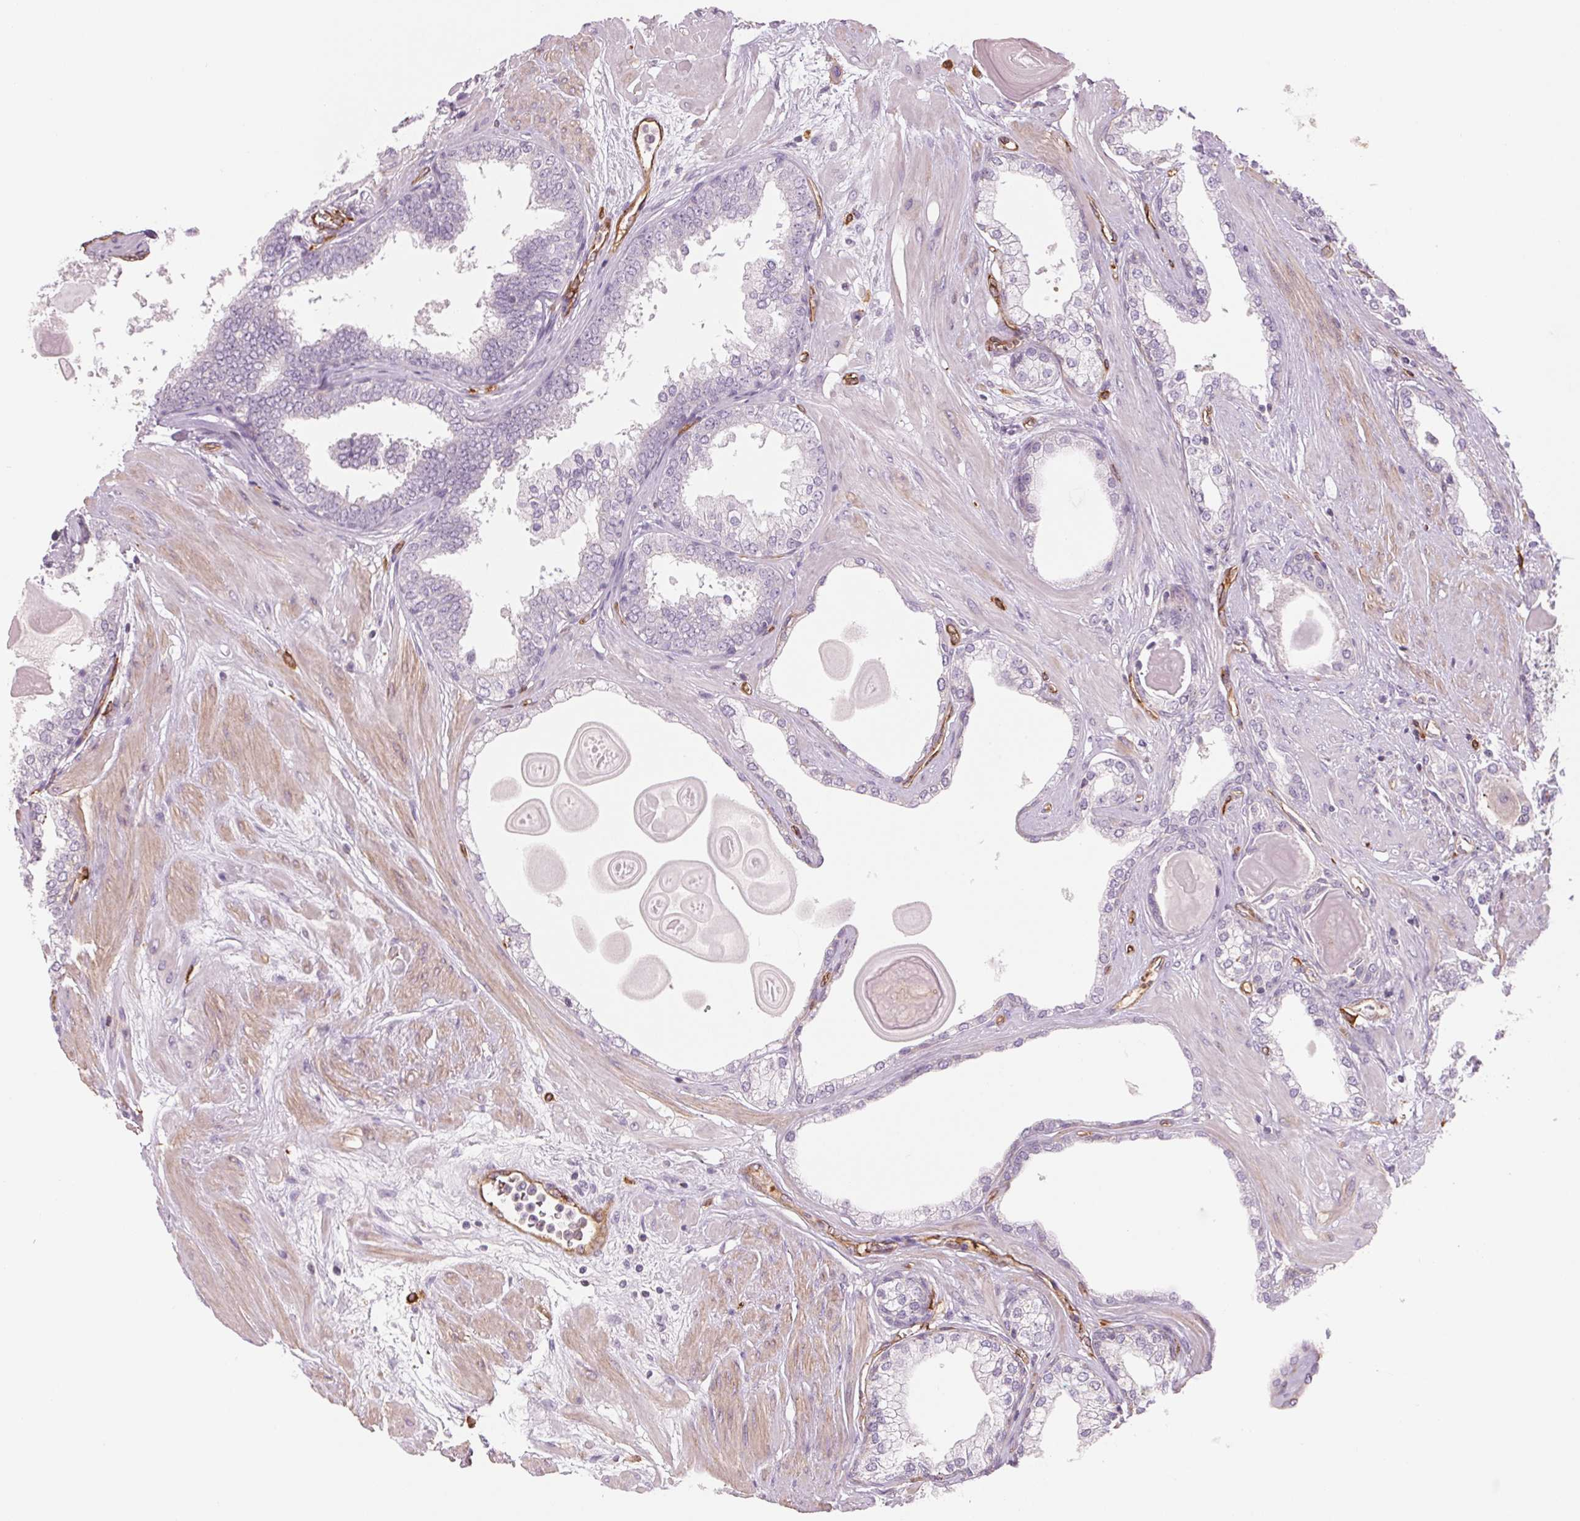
{"staining": {"intensity": "negative", "quantity": "none", "location": "none"}, "tissue": "prostate cancer", "cell_type": "Tumor cells", "image_type": "cancer", "snomed": [{"axis": "morphology", "description": "Adenocarcinoma, Low grade"}, {"axis": "topography", "description": "Prostate"}], "caption": "A micrograph of adenocarcinoma (low-grade) (prostate) stained for a protein shows no brown staining in tumor cells.", "gene": "ANKRD13B", "patient": {"sex": "male", "age": 64}}